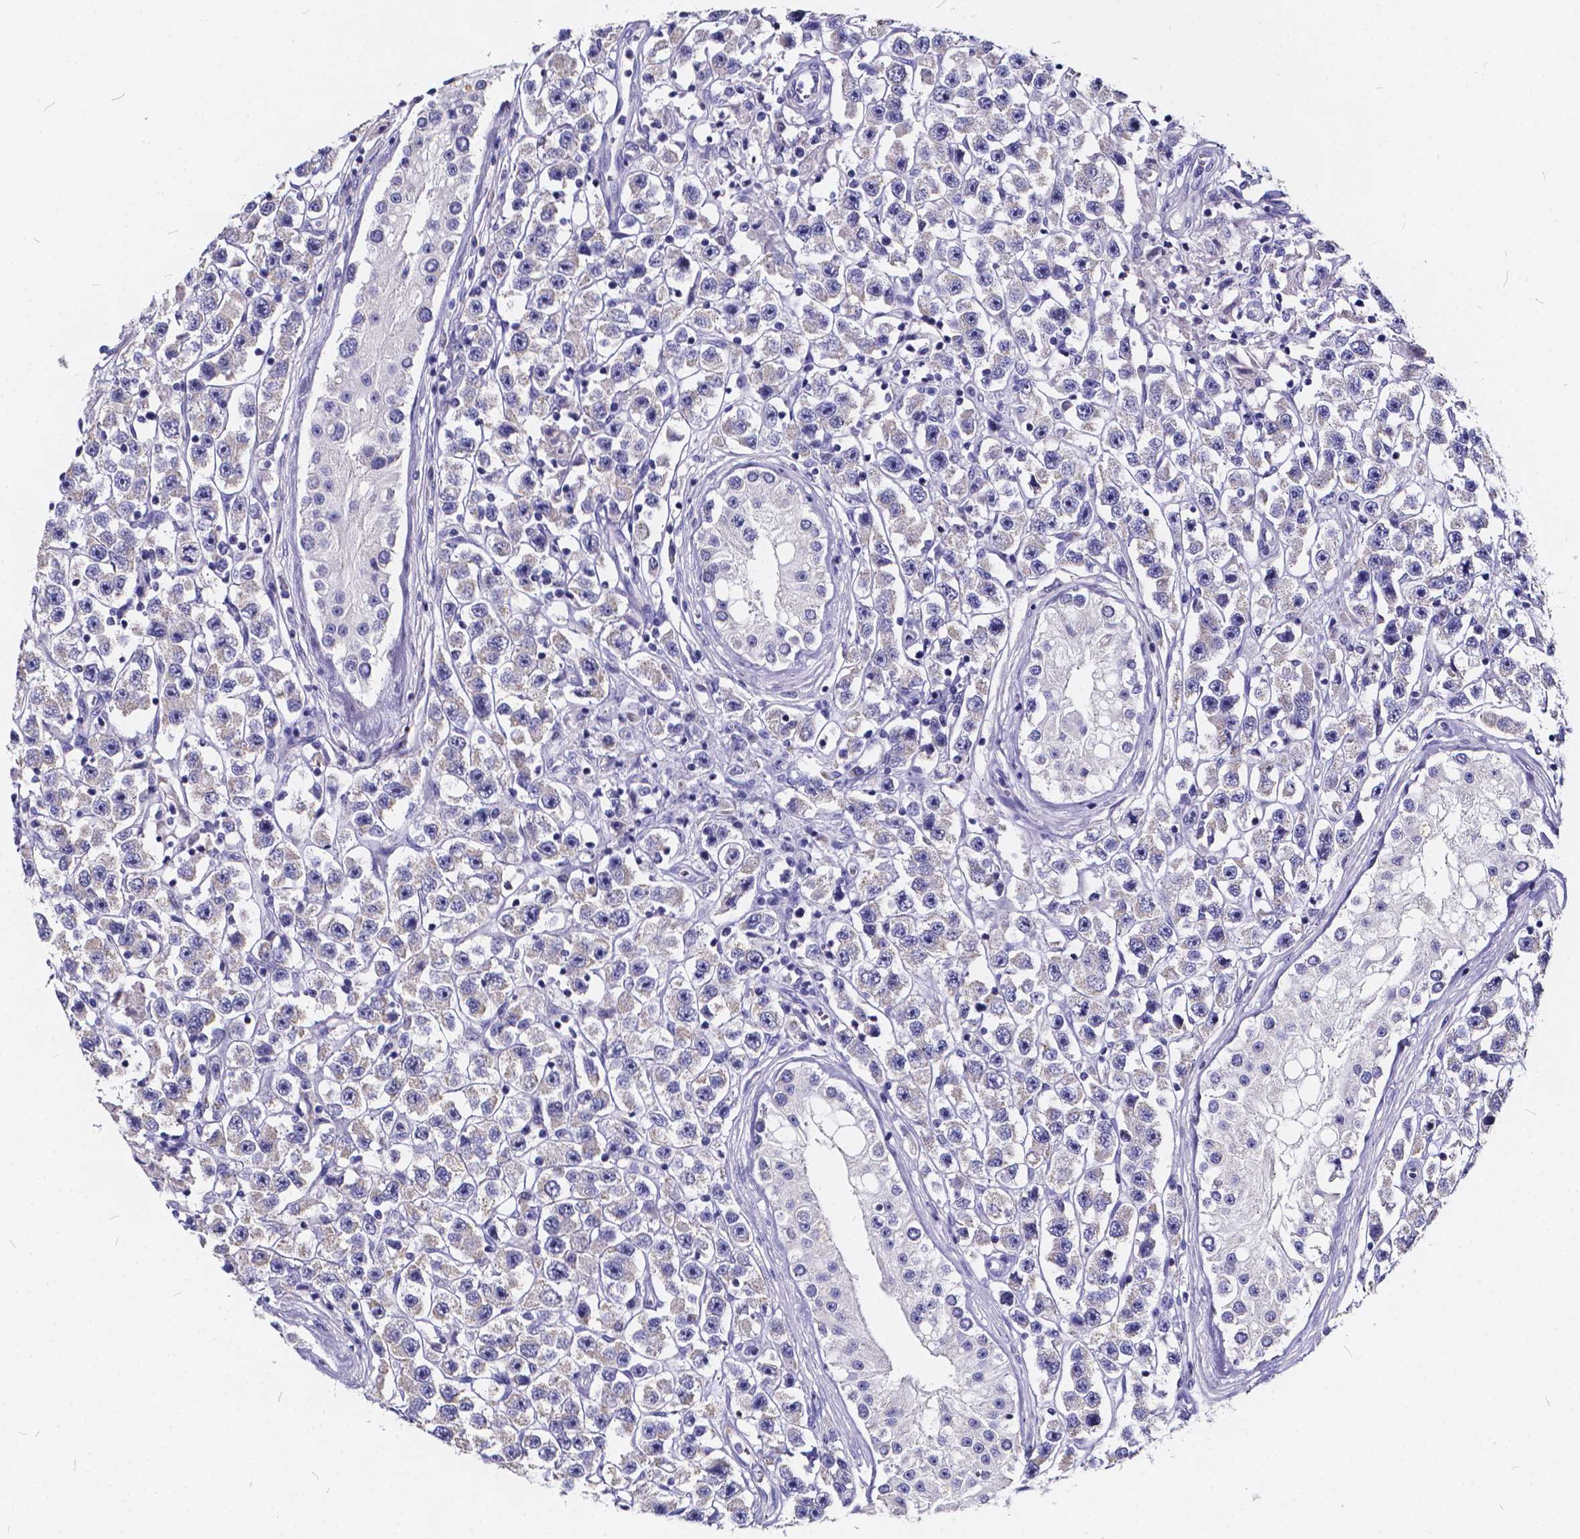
{"staining": {"intensity": "negative", "quantity": "none", "location": "none"}, "tissue": "testis cancer", "cell_type": "Tumor cells", "image_type": "cancer", "snomed": [{"axis": "morphology", "description": "Seminoma, NOS"}, {"axis": "topography", "description": "Testis"}], "caption": "IHC of seminoma (testis) demonstrates no staining in tumor cells.", "gene": "SPEF2", "patient": {"sex": "male", "age": 45}}